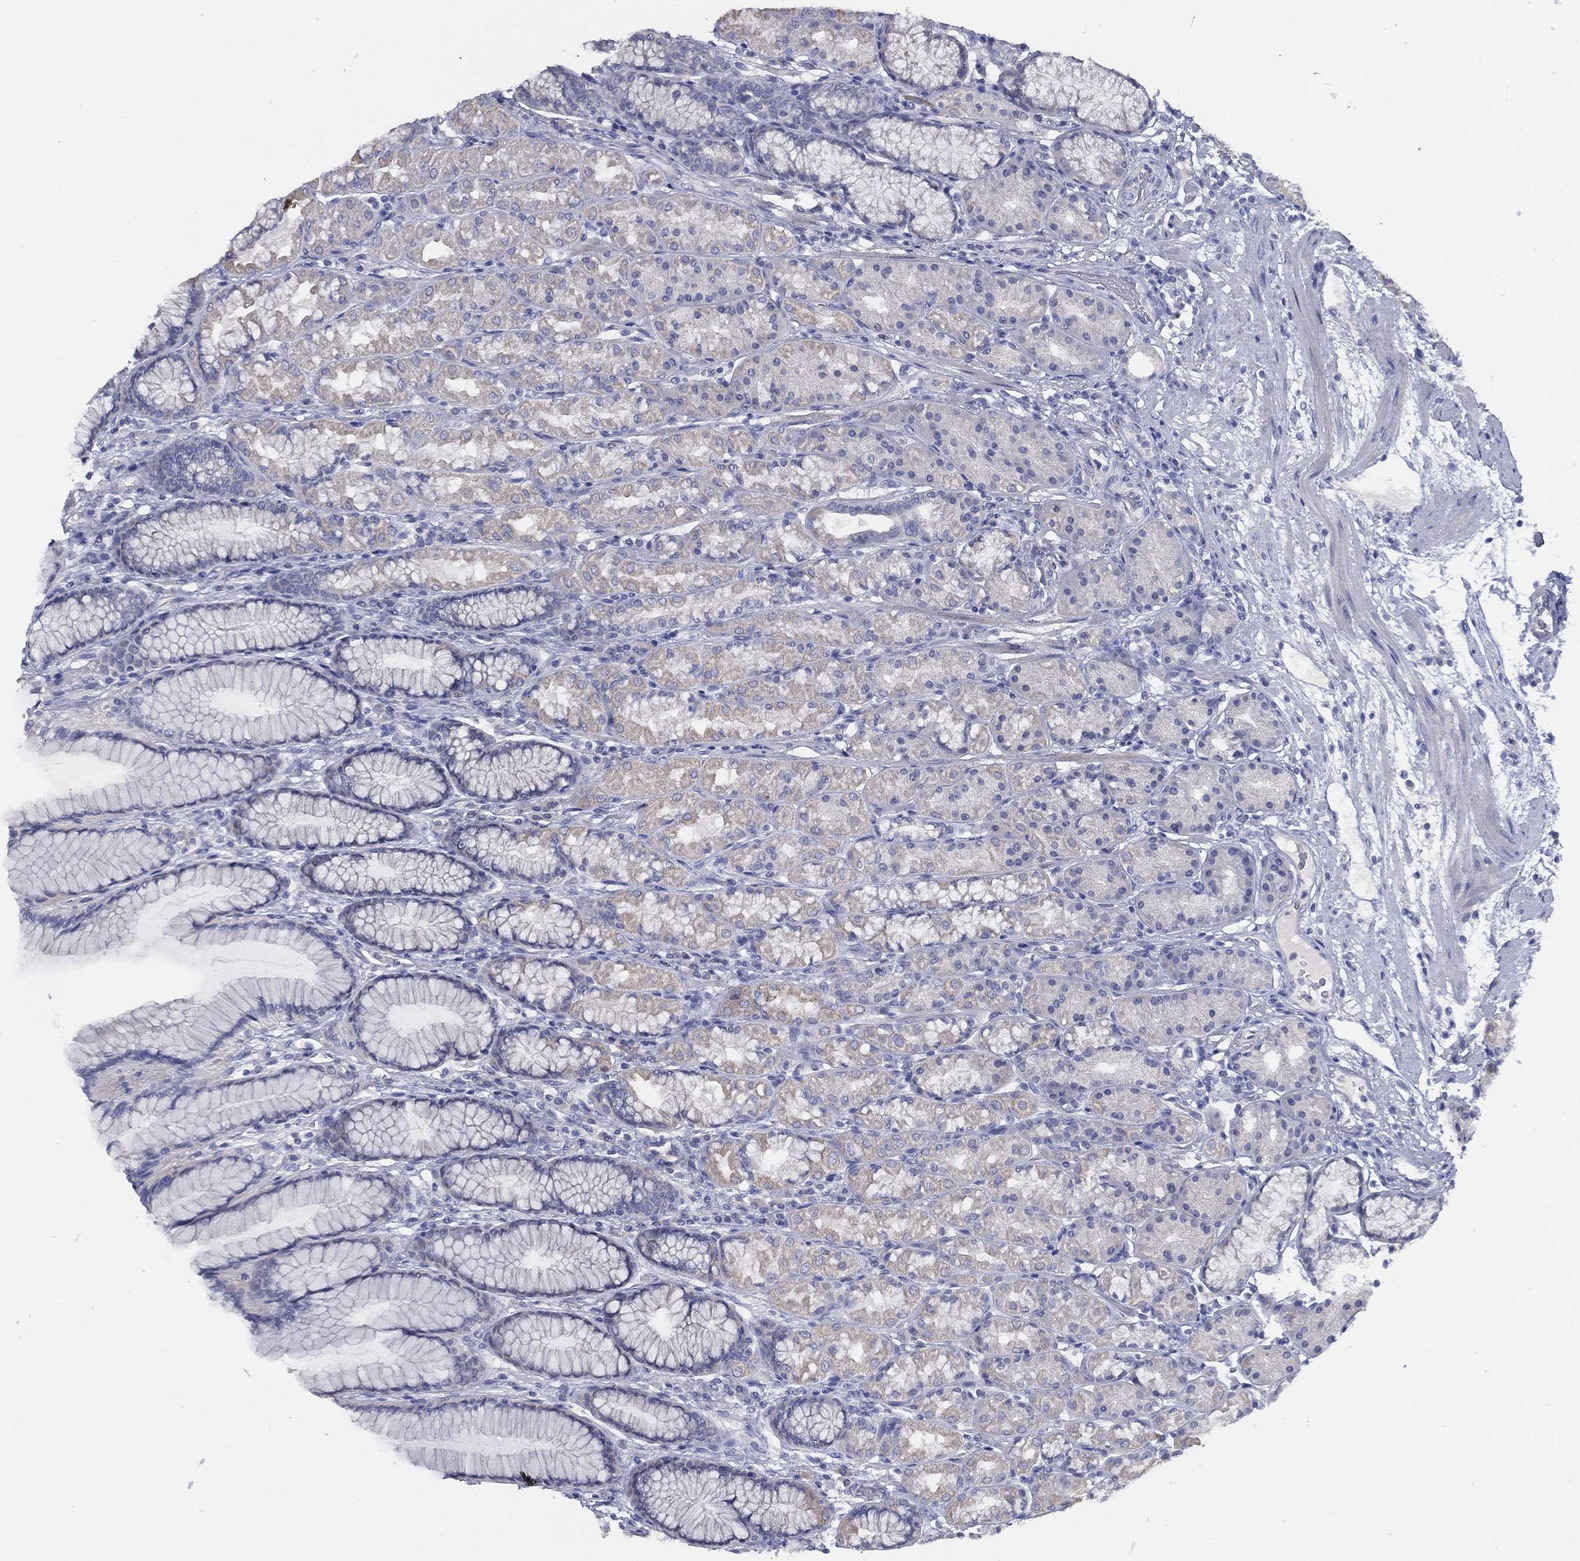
{"staining": {"intensity": "weak", "quantity": "<25%", "location": "cytoplasmic/membranous"}, "tissue": "stomach", "cell_type": "Glandular cells", "image_type": "normal", "snomed": [{"axis": "morphology", "description": "Normal tissue, NOS"}, {"axis": "morphology", "description": "Adenocarcinoma, NOS"}, {"axis": "topography", "description": "Stomach"}], "caption": "Human stomach stained for a protein using immunohistochemistry (IHC) shows no expression in glandular cells.", "gene": "SLC13A4", "patient": {"sex": "female", "age": 79}}